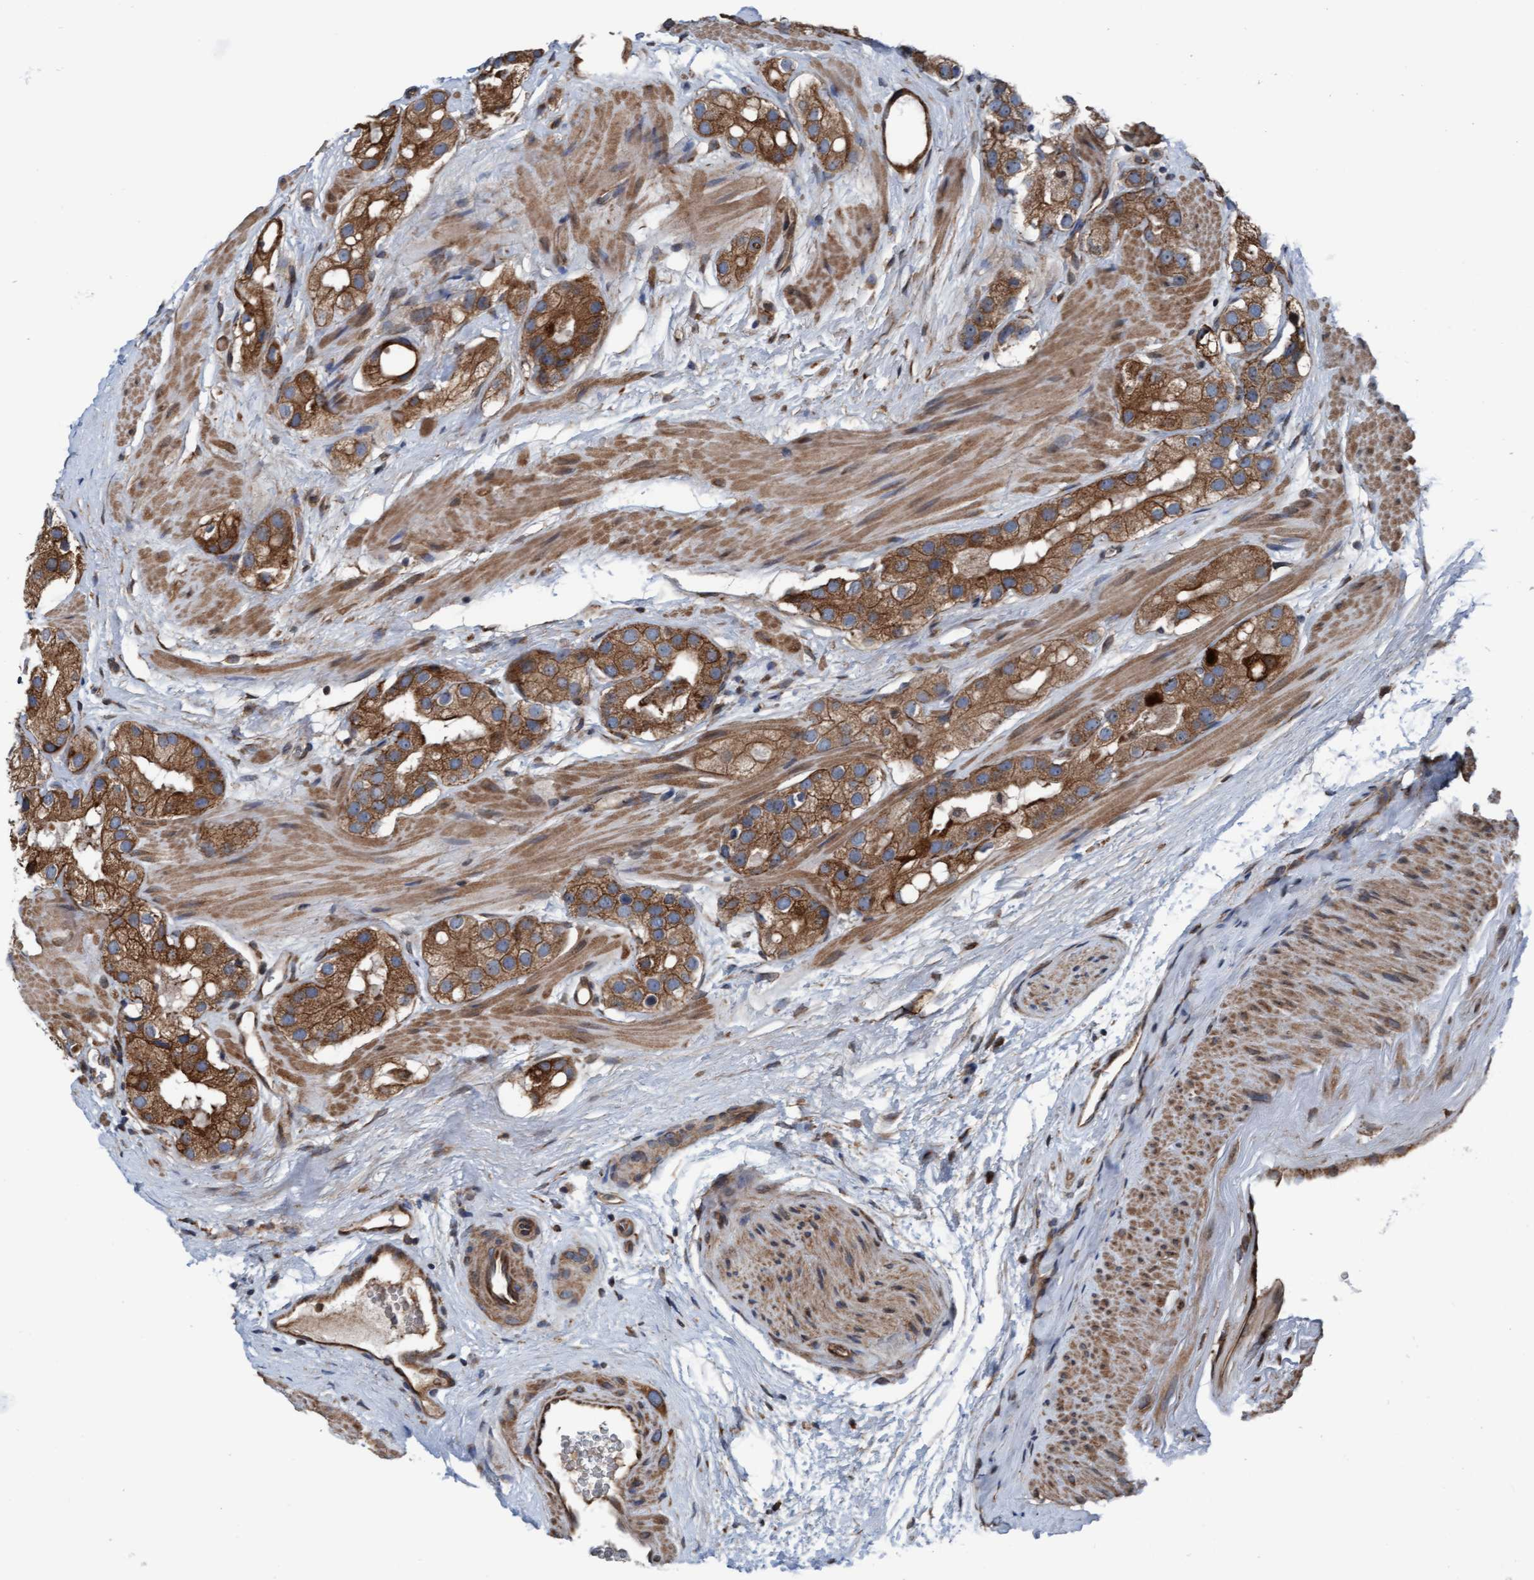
{"staining": {"intensity": "strong", "quantity": ">75%", "location": "cytoplasmic/membranous"}, "tissue": "prostate cancer", "cell_type": "Tumor cells", "image_type": "cancer", "snomed": [{"axis": "morphology", "description": "Adenocarcinoma, High grade"}, {"axis": "topography", "description": "Prostate"}], "caption": "This micrograph reveals immunohistochemistry (IHC) staining of high-grade adenocarcinoma (prostate), with high strong cytoplasmic/membranous expression in approximately >75% of tumor cells.", "gene": "RAP1GAP2", "patient": {"sex": "male", "age": 63}}